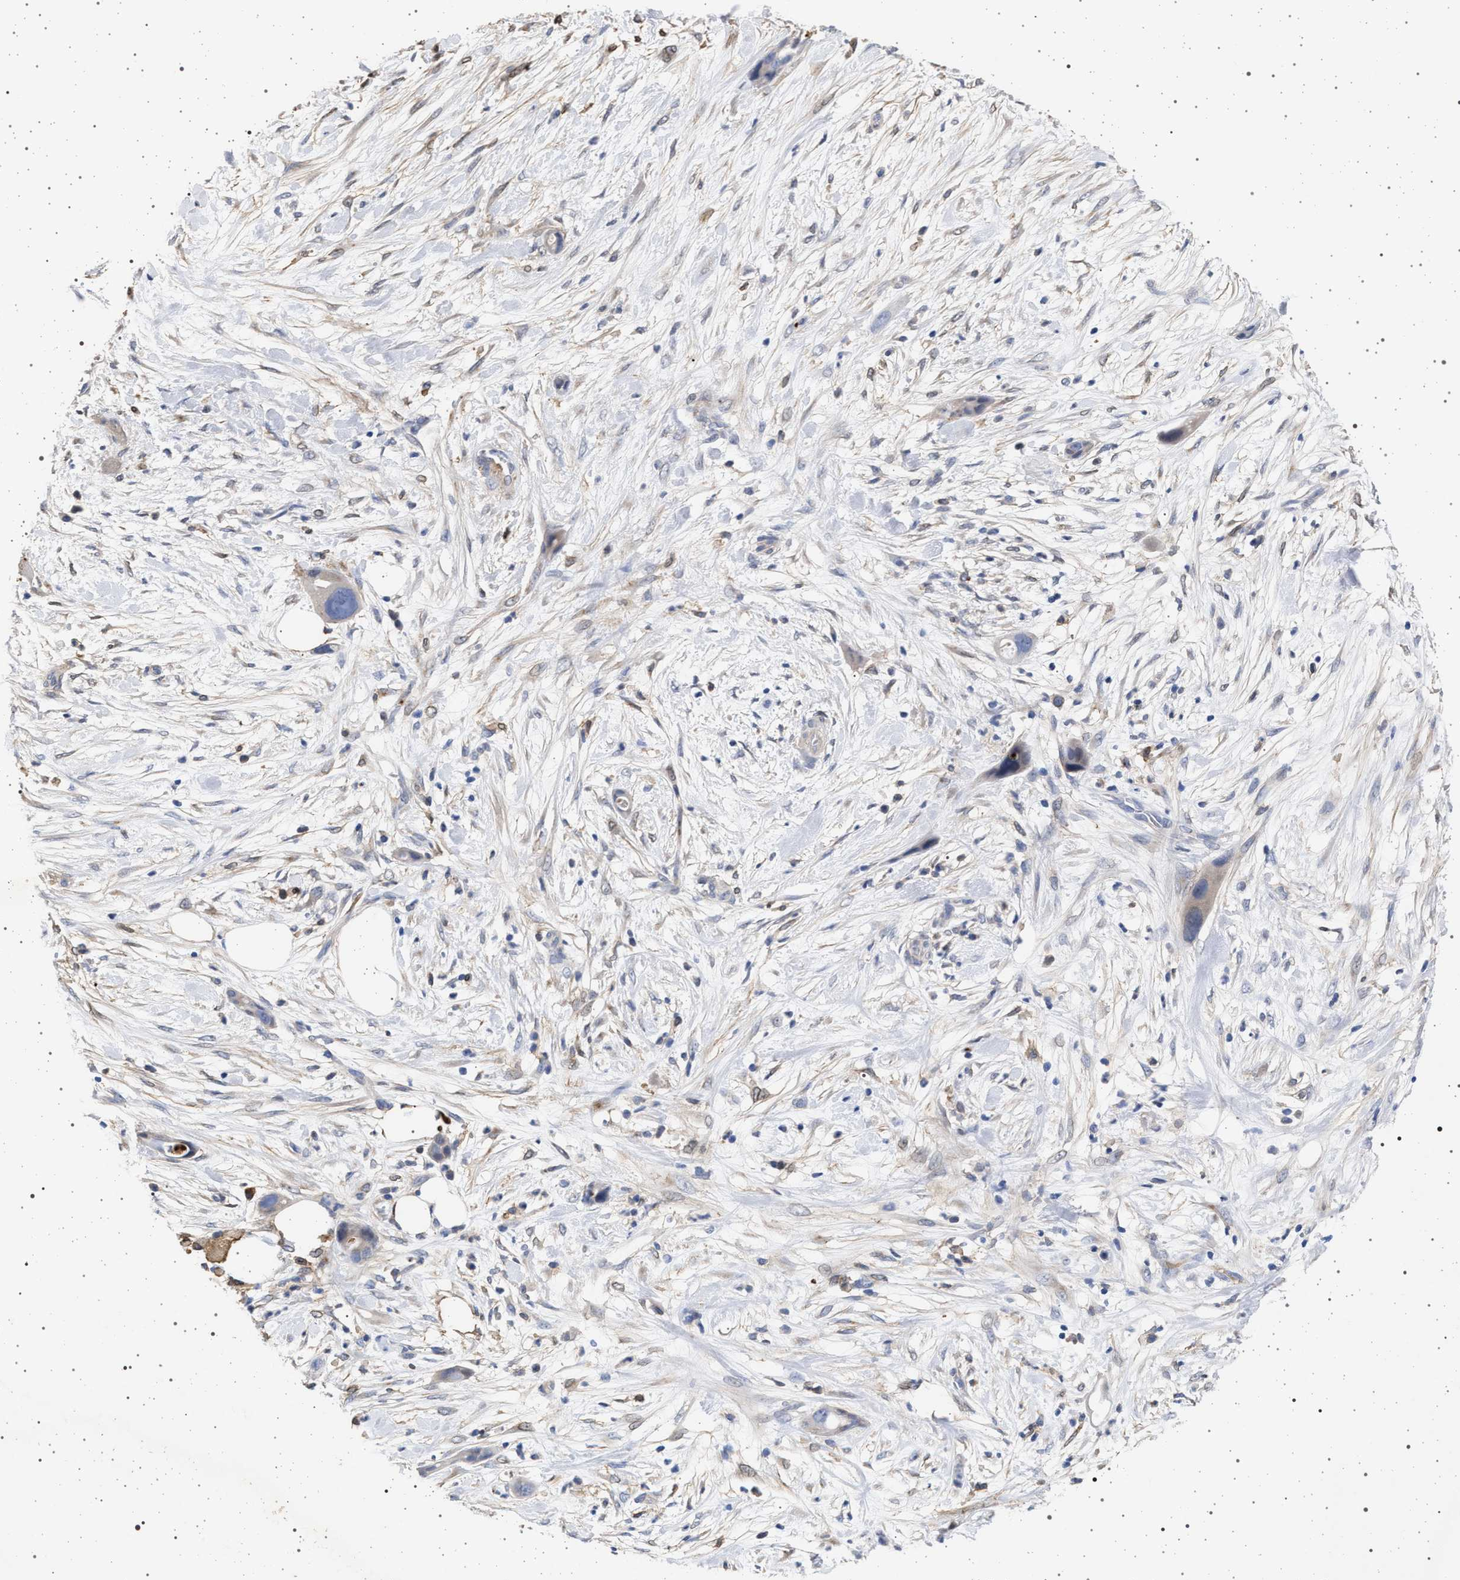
{"staining": {"intensity": "weak", "quantity": "<25%", "location": "cytoplasmic/membranous"}, "tissue": "pancreatic cancer", "cell_type": "Tumor cells", "image_type": "cancer", "snomed": [{"axis": "morphology", "description": "Adenocarcinoma, NOS"}, {"axis": "topography", "description": "Pancreas"}], "caption": "High power microscopy micrograph of an IHC image of pancreatic cancer, revealing no significant expression in tumor cells. (DAB IHC, high magnification).", "gene": "PLG", "patient": {"sex": "male", "age": 59}}